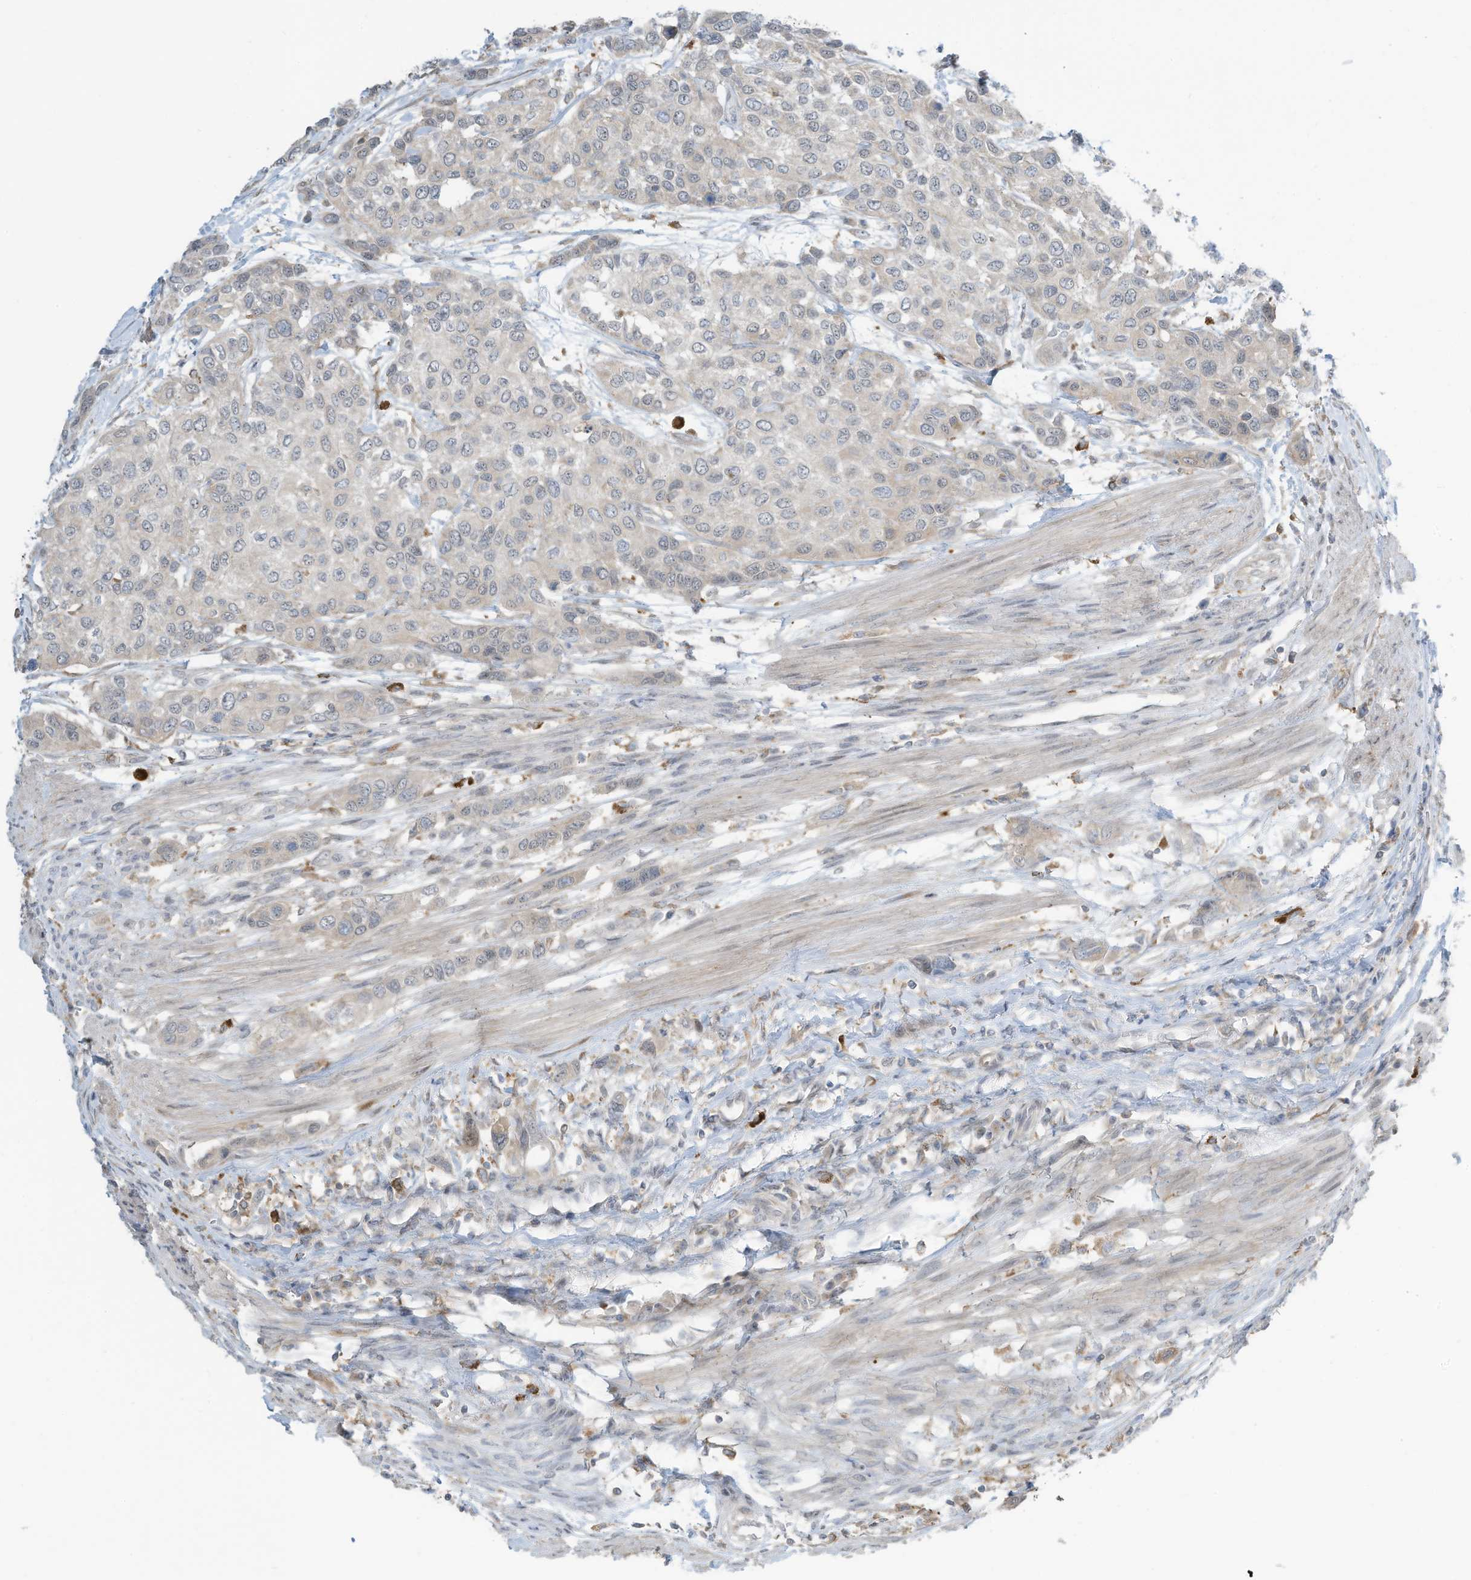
{"staining": {"intensity": "negative", "quantity": "none", "location": "none"}, "tissue": "urothelial cancer", "cell_type": "Tumor cells", "image_type": "cancer", "snomed": [{"axis": "morphology", "description": "Normal tissue, NOS"}, {"axis": "morphology", "description": "Urothelial carcinoma, High grade"}, {"axis": "topography", "description": "Vascular tissue"}, {"axis": "topography", "description": "Urinary bladder"}], "caption": "High-grade urothelial carcinoma was stained to show a protein in brown. There is no significant positivity in tumor cells.", "gene": "DZIP3", "patient": {"sex": "female", "age": 56}}